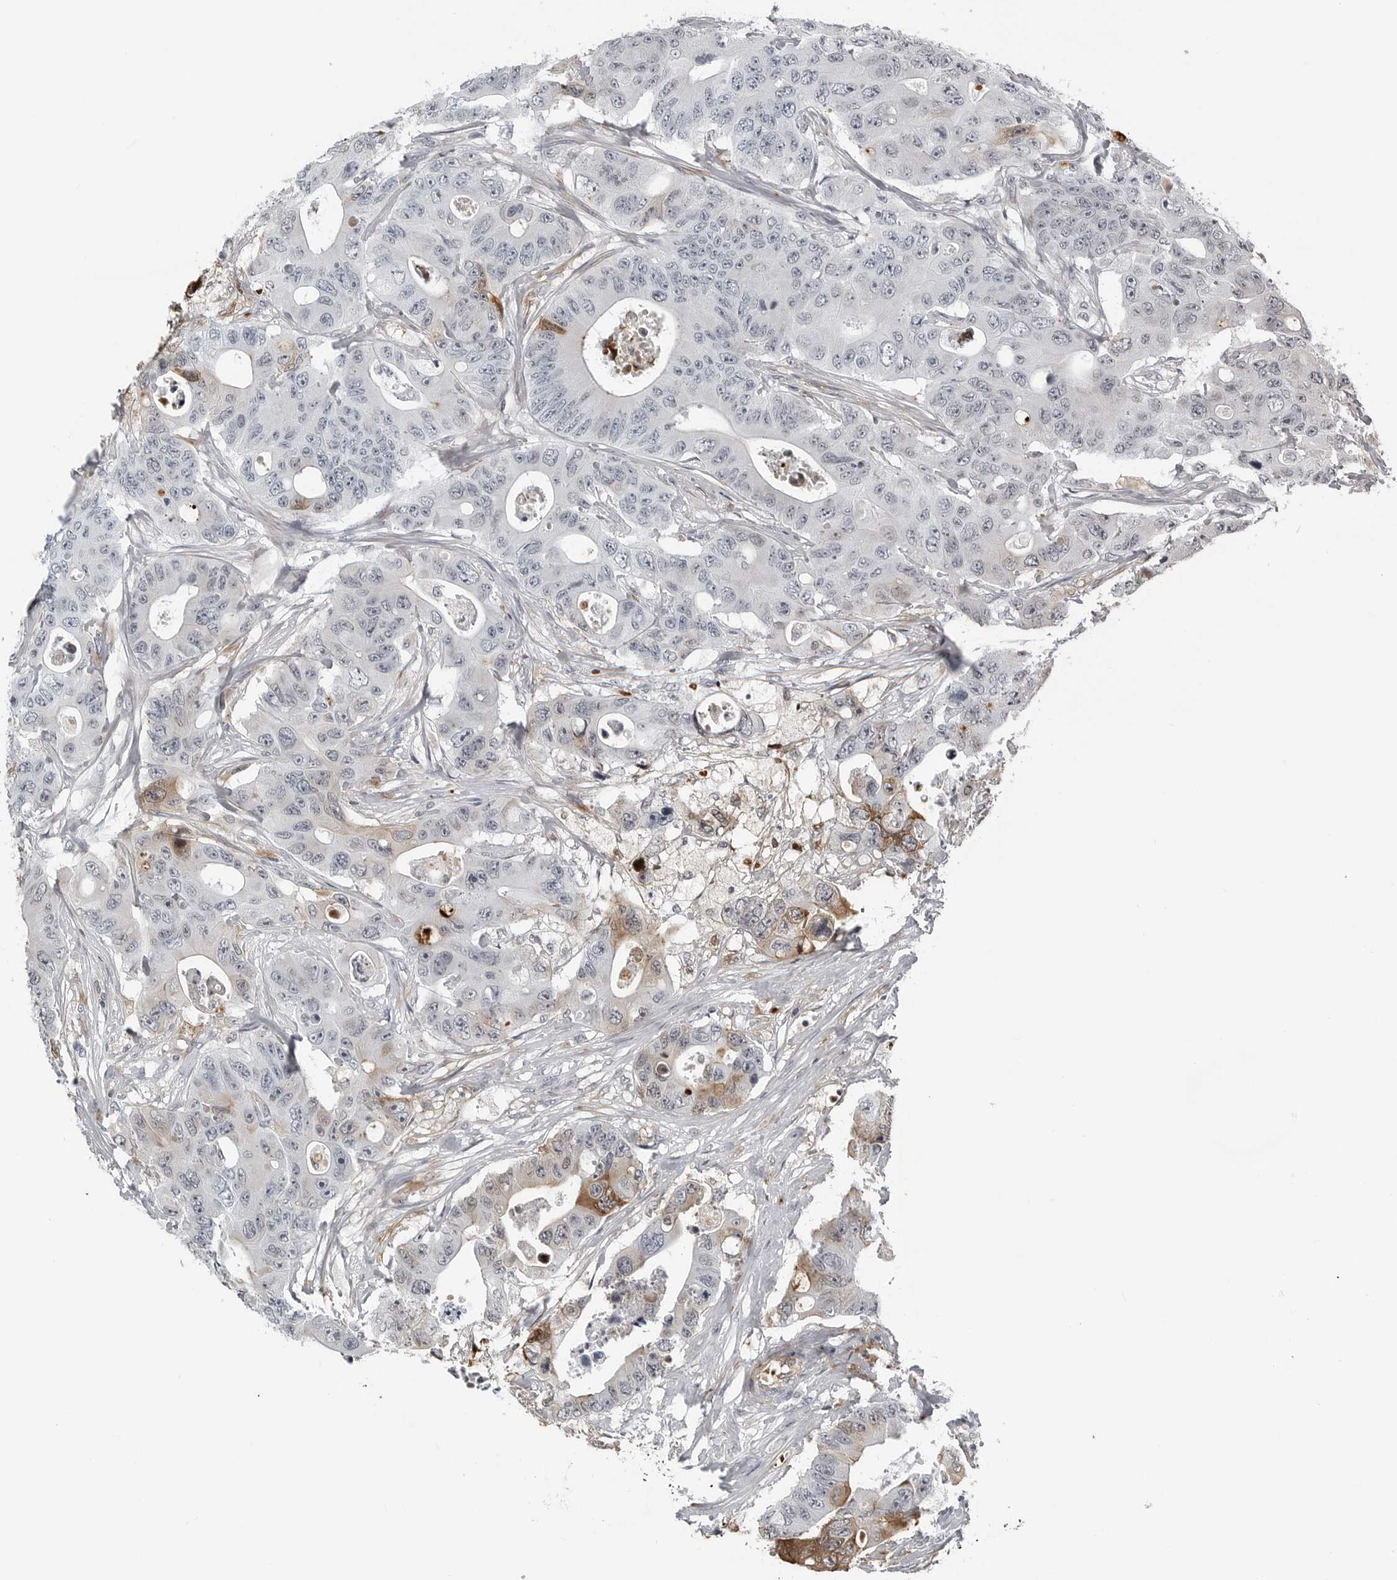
{"staining": {"intensity": "negative", "quantity": "none", "location": "none"}, "tissue": "colorectal cancer", "cell_type": "Tumor cells", "image_type": "cancer", "snomed": [{"axis": "morphology", "description": "Adenocarcinoma, NOS"}, {"axis": "topography", "description": "Colon"}], "caption": "DAB immunohistochemical staining of colorectal cancer reveals no significant expression in tumor cells.", "gene": "CXCR5", "patient": {"sex": "female", "age": 46}}